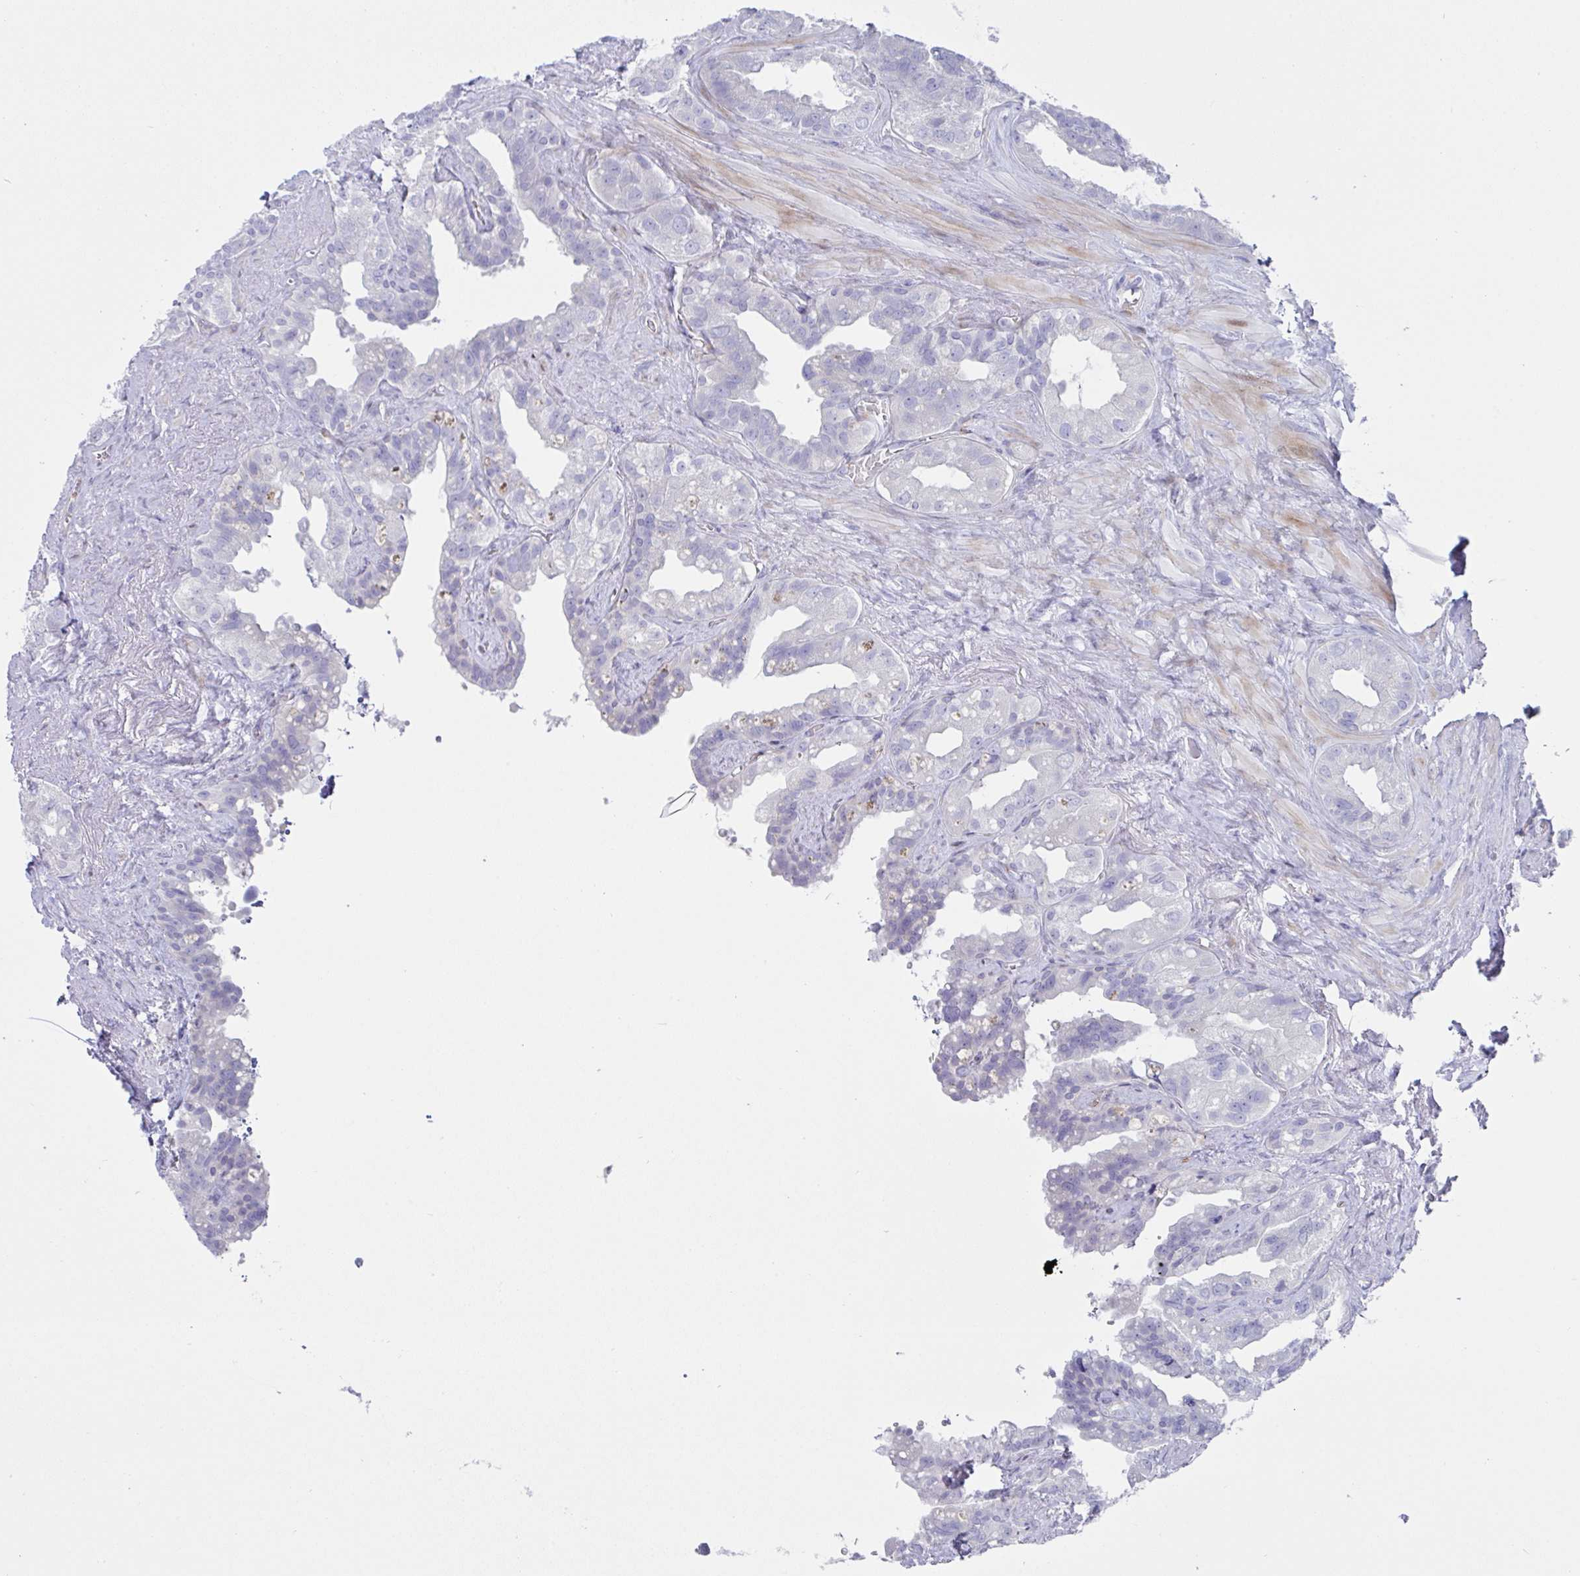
{"staining": {"intensity": "negative", "quantity": "none", "location": "none"}, "tissue": "seminal vesicle", "cell_type": "Glandular cells", "image_type": "normal", "snomed": [{"axis": "morphology", "description": "Normal tissue, NOS"}, {"axis": "topography", "description": "Seminal veicle"}, {"axis": "topography", "description": "Peripheral nerve tissue"}], "caption": "An IHC micrograph of benign seminal vesicle is shown. There is no staining in glandular cells of seminal vesicle. (IHC, brightfield microscopy, high magnification).", "gene": "ZNF713", "patient": {"sex": "male", "age": 76}}